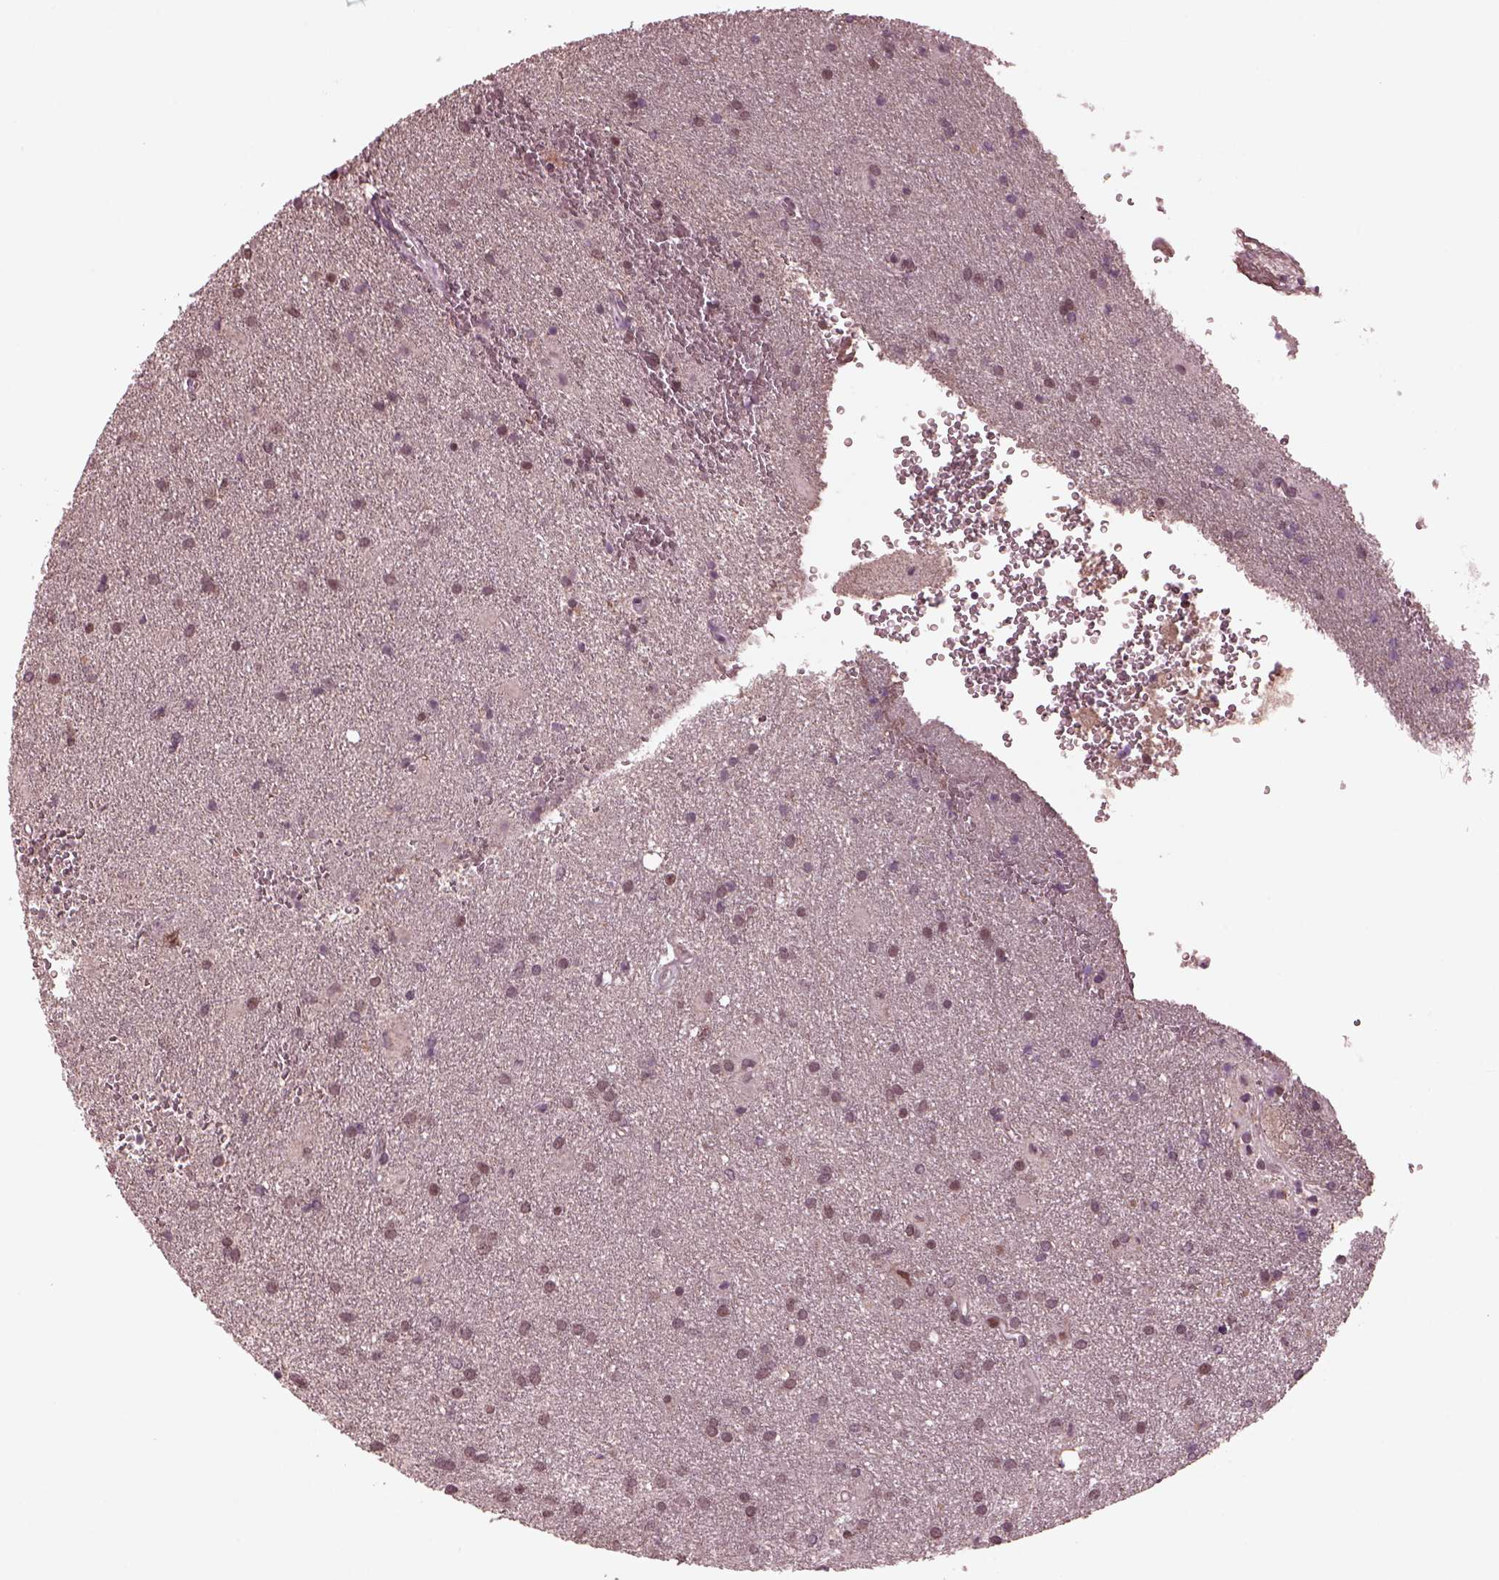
{"staining": {"intensity": "weak", "quantity": "25%-75%", "location": "nuclear"}, "tissue": "glioma", "cell_type": "Tumor cells", "image_type": "cancer", "snomed": [{"axis": "morphology", "description": "Glioma, malignant, Low grade"}, {"axis": "topography", "description": "Brain"}], "caption": "Malignant glioma (low-grade) stained with a brown dye demonstrates weak nuclear positive expression in approximately 25%-75% of tumor cells.", "gene": "NAP1L5", "patient": {"sex": "male", "age": 58}}